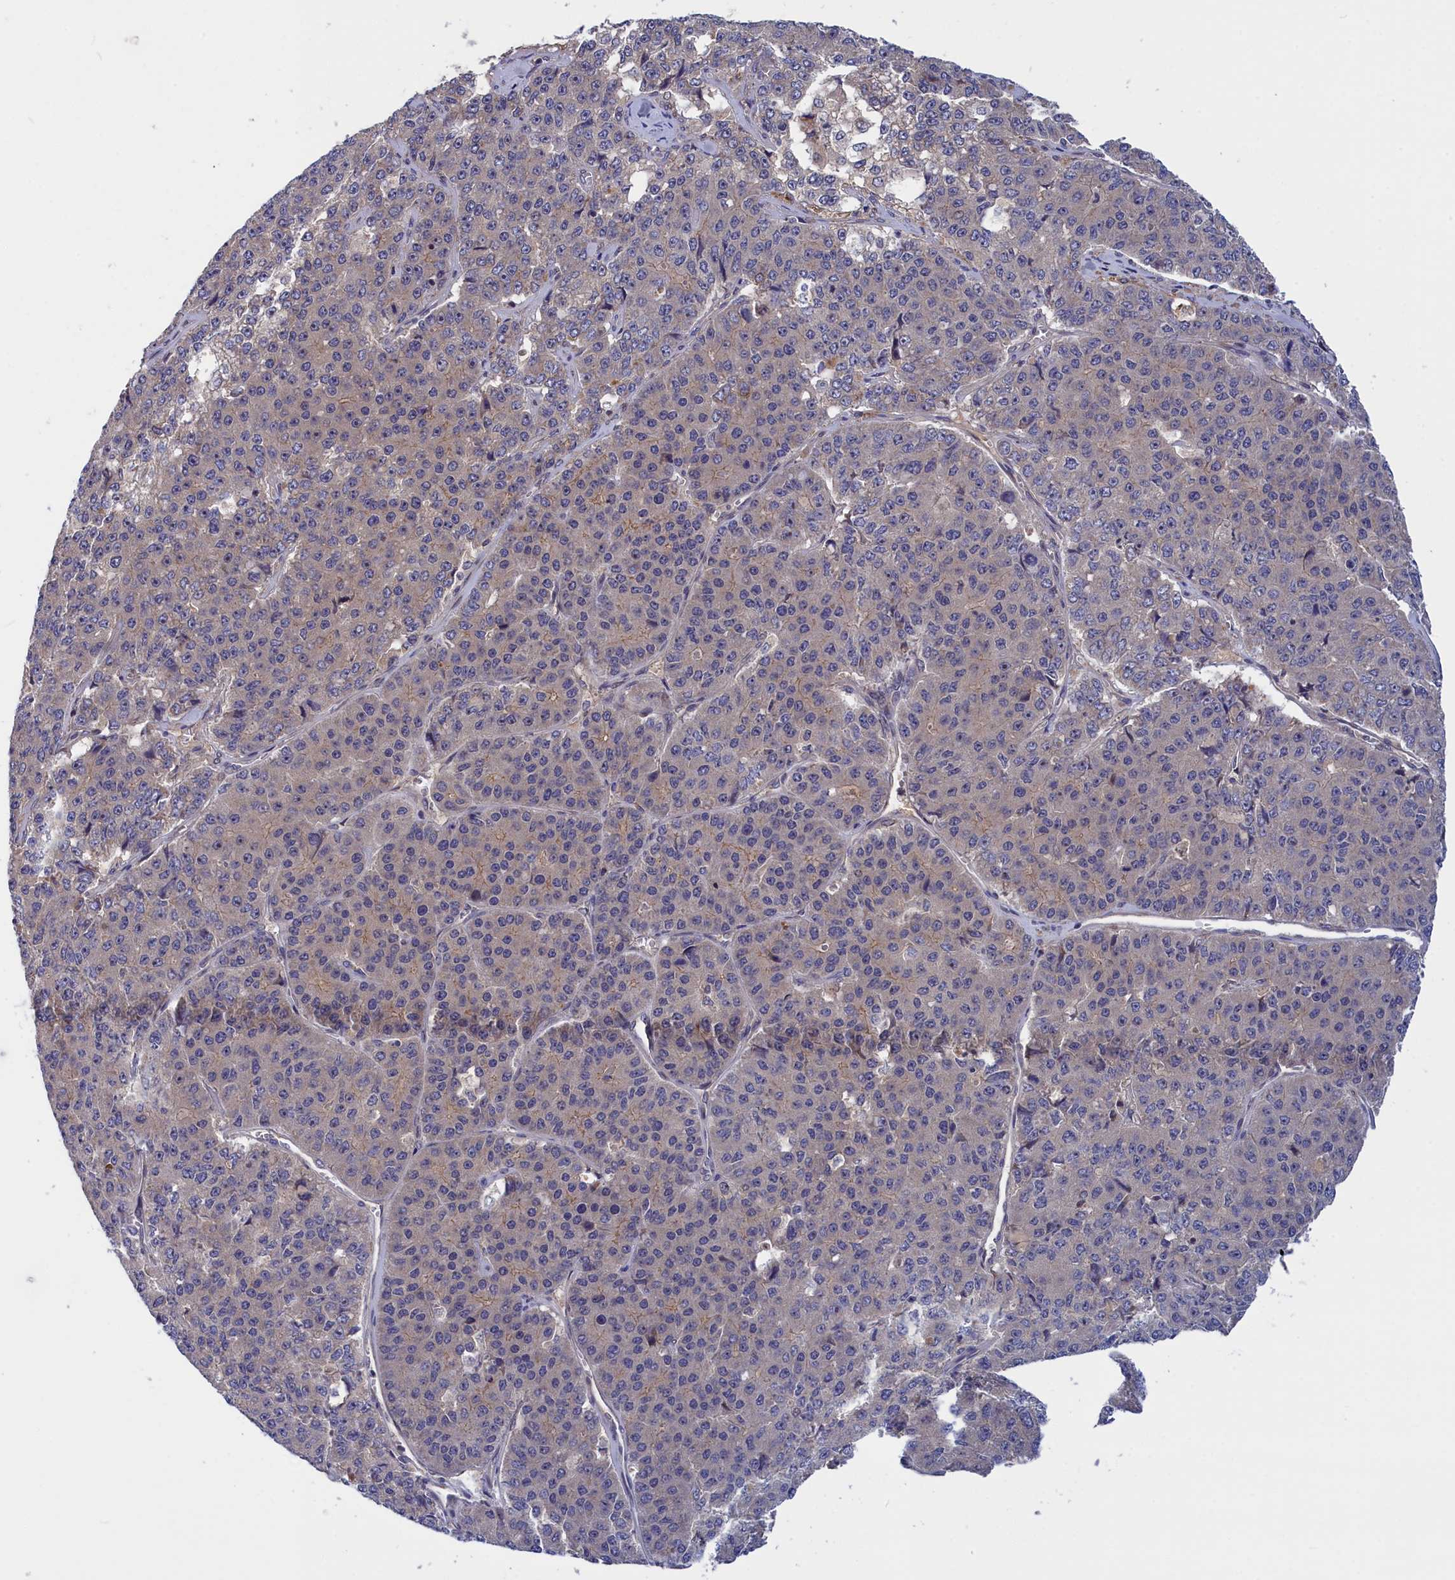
{"staining": {"intensity": "negative", "quantity": "none", "location": "none"}, "tissue": "pancreatic cancer", "cell_type": "Tumor cells", "image_type": "cancer", "snomed": [{"axis": "morphology", "description": "Adenocarcinoma, NOS"}, {"axis": "topography", "description": "Pancreas"}], "caption": "Tumor cells are negative for protein expression in human pancreatic cancer (adenocarcinoma). (Brightfield microscopy of DAB (3,3'-diaminobenzidine) immunohistochemistry (IHC) at high magnification).", "gene": "CRACD", "patient": {"sex": "male", "age": 50}}